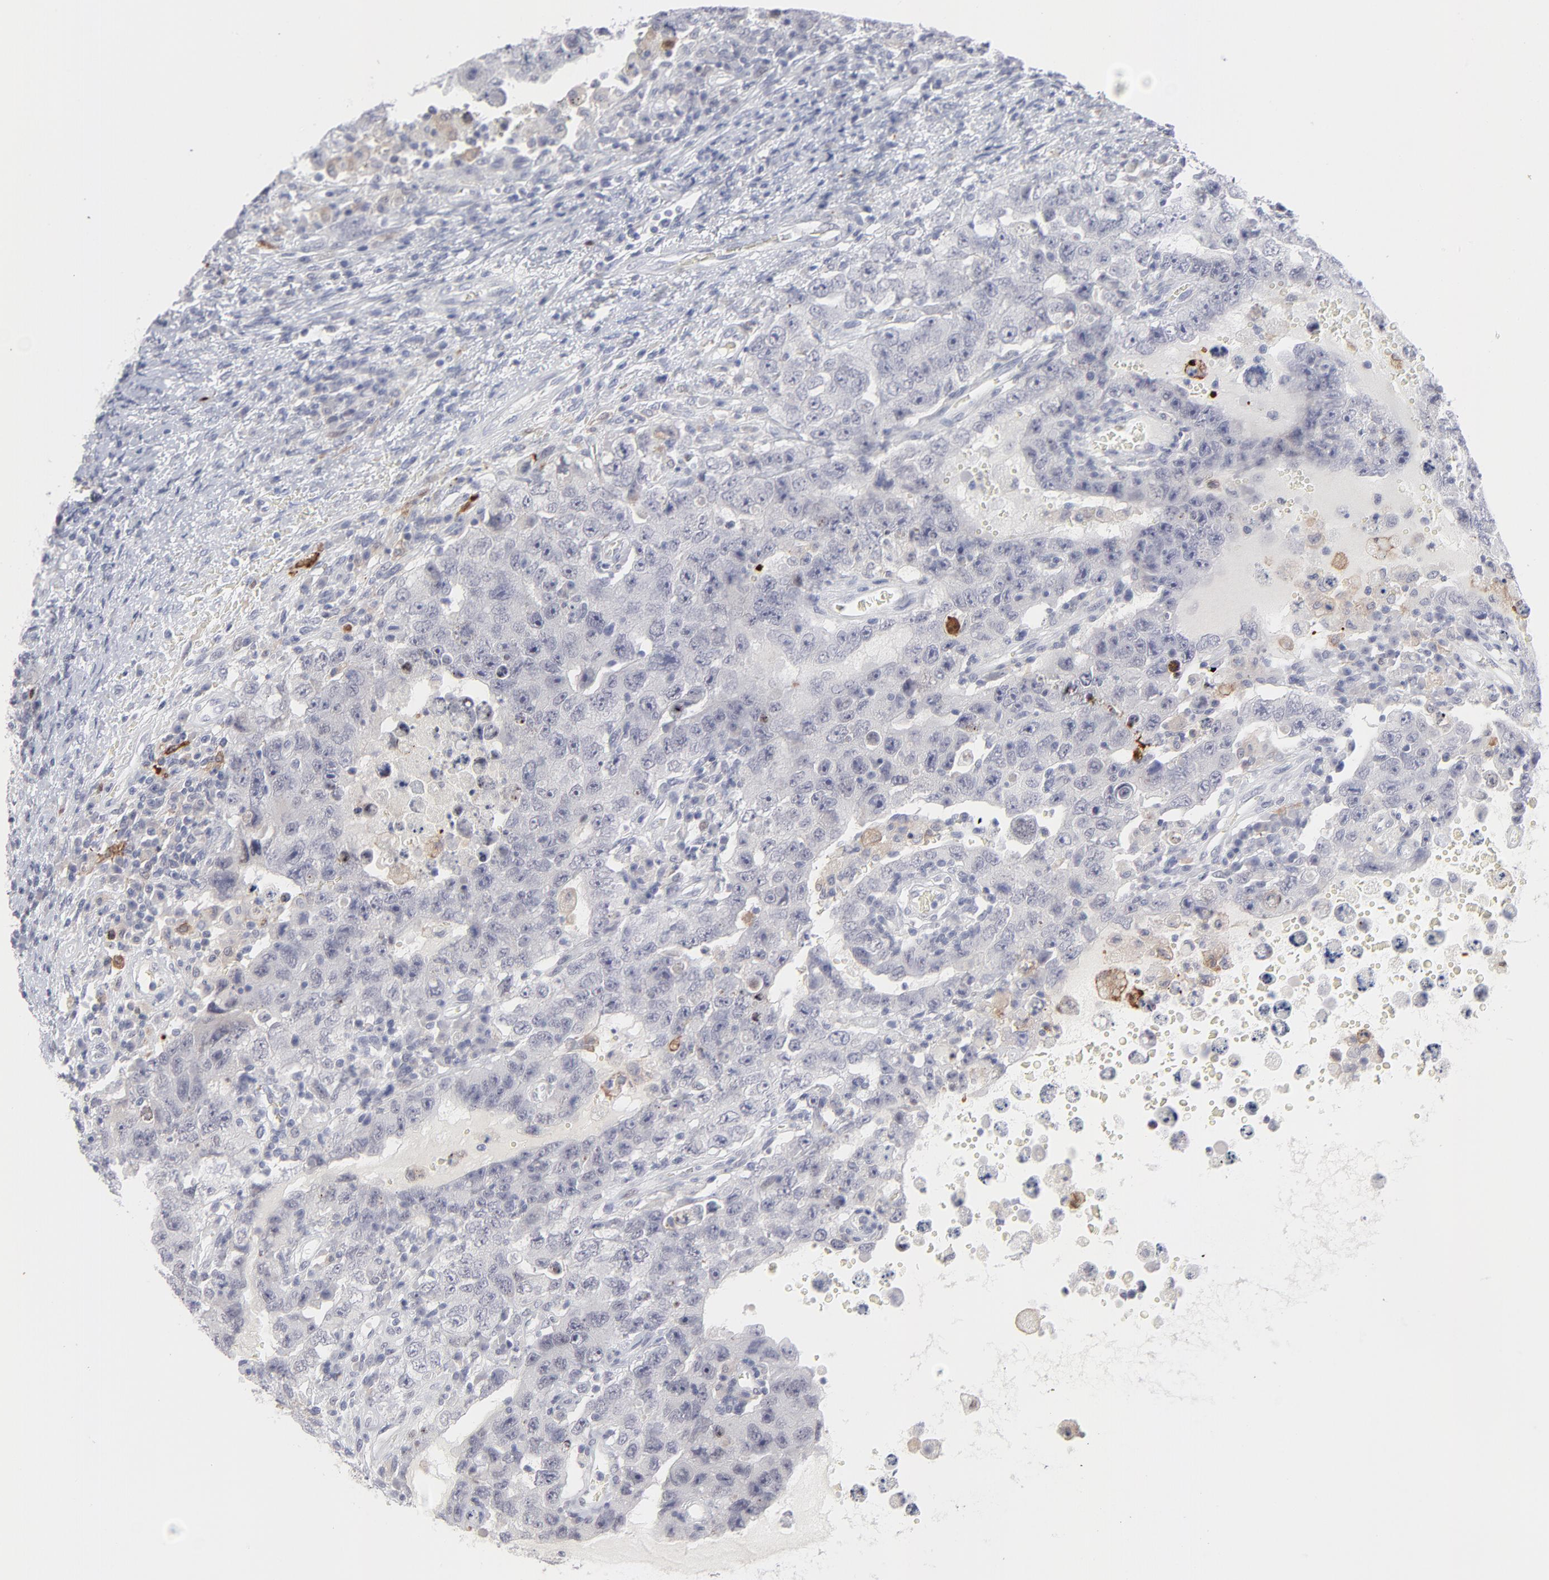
{"staining": {"intensity": "negative", "quantity": "none", "location": "none"}, "tissue": "testis cancer", "cell_type": "Tumor cells", "image_type": "cancer", "snomed": [{"axis": "morphology", "description": "Carcinoma, Embryonal, NOS"}, {"axis": "topography", "description": "Testis"}], "caption": "An immunohistochemistry histopathology image of embryonal carcinoma (testis) is shown. There is no staining in tumor cells of embryonal carcinoma (testis).", "gene": "CCR2", "patient": {"sex": "male", "age": 26}}